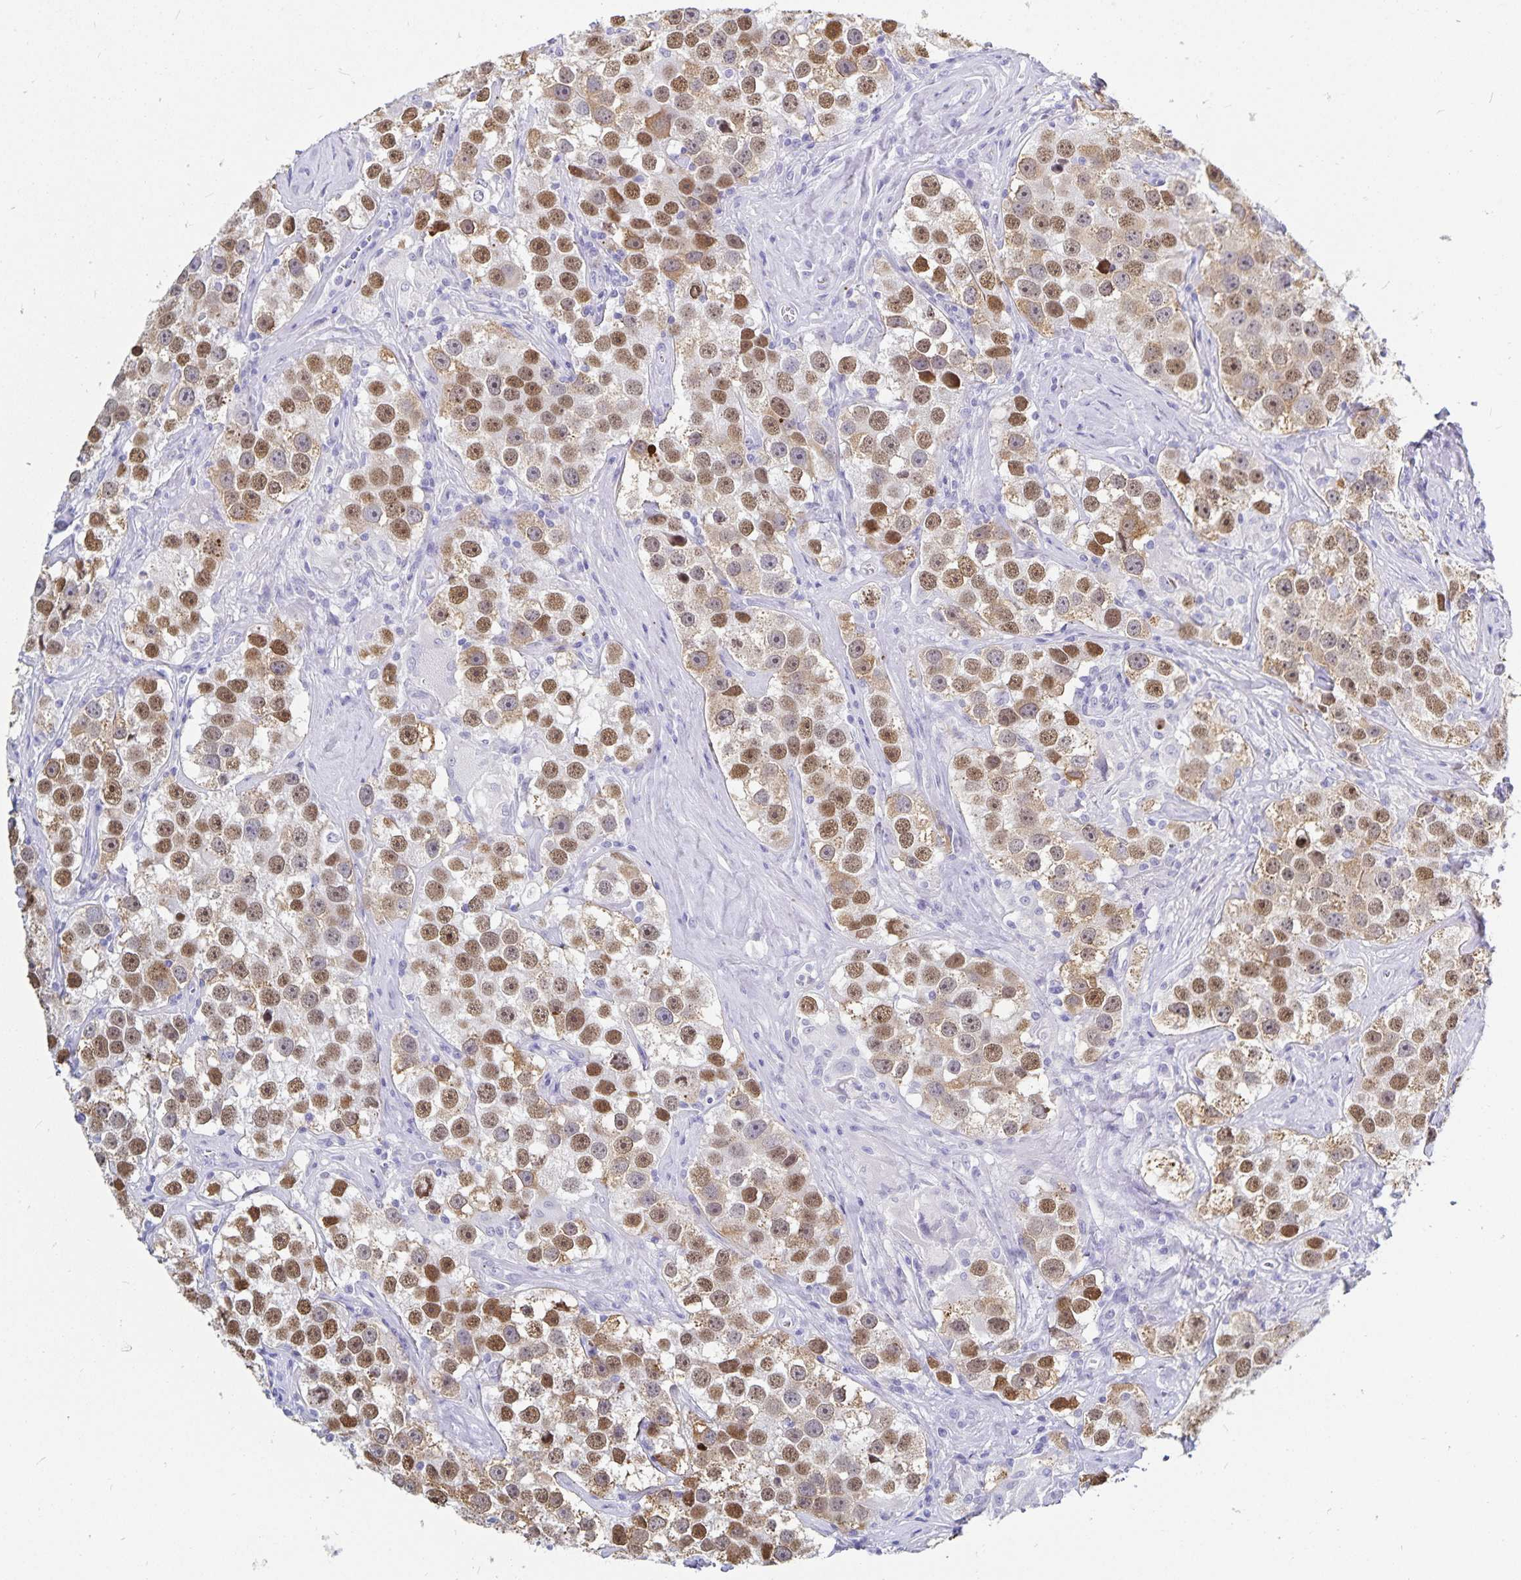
{"staining": {"intensity": "moderate", "quantity": ">75%", "location": "nuclear"}, "tissue": "testis cancer", "cell_type": "Tumor cells", "image_type": "cancer", "snomed": [{"axis": "morphology", "description": "Seminoma, NOS"}, {"axis": "topography", "description": "Testis"}], "caption": "Human seminoma (testis) stained with a brown dye exhibits moderate nuclear positive staining in about >75% of tumor cells.", "gene": "HMGB3", "patient": {"sex": "male", "age": 49}}